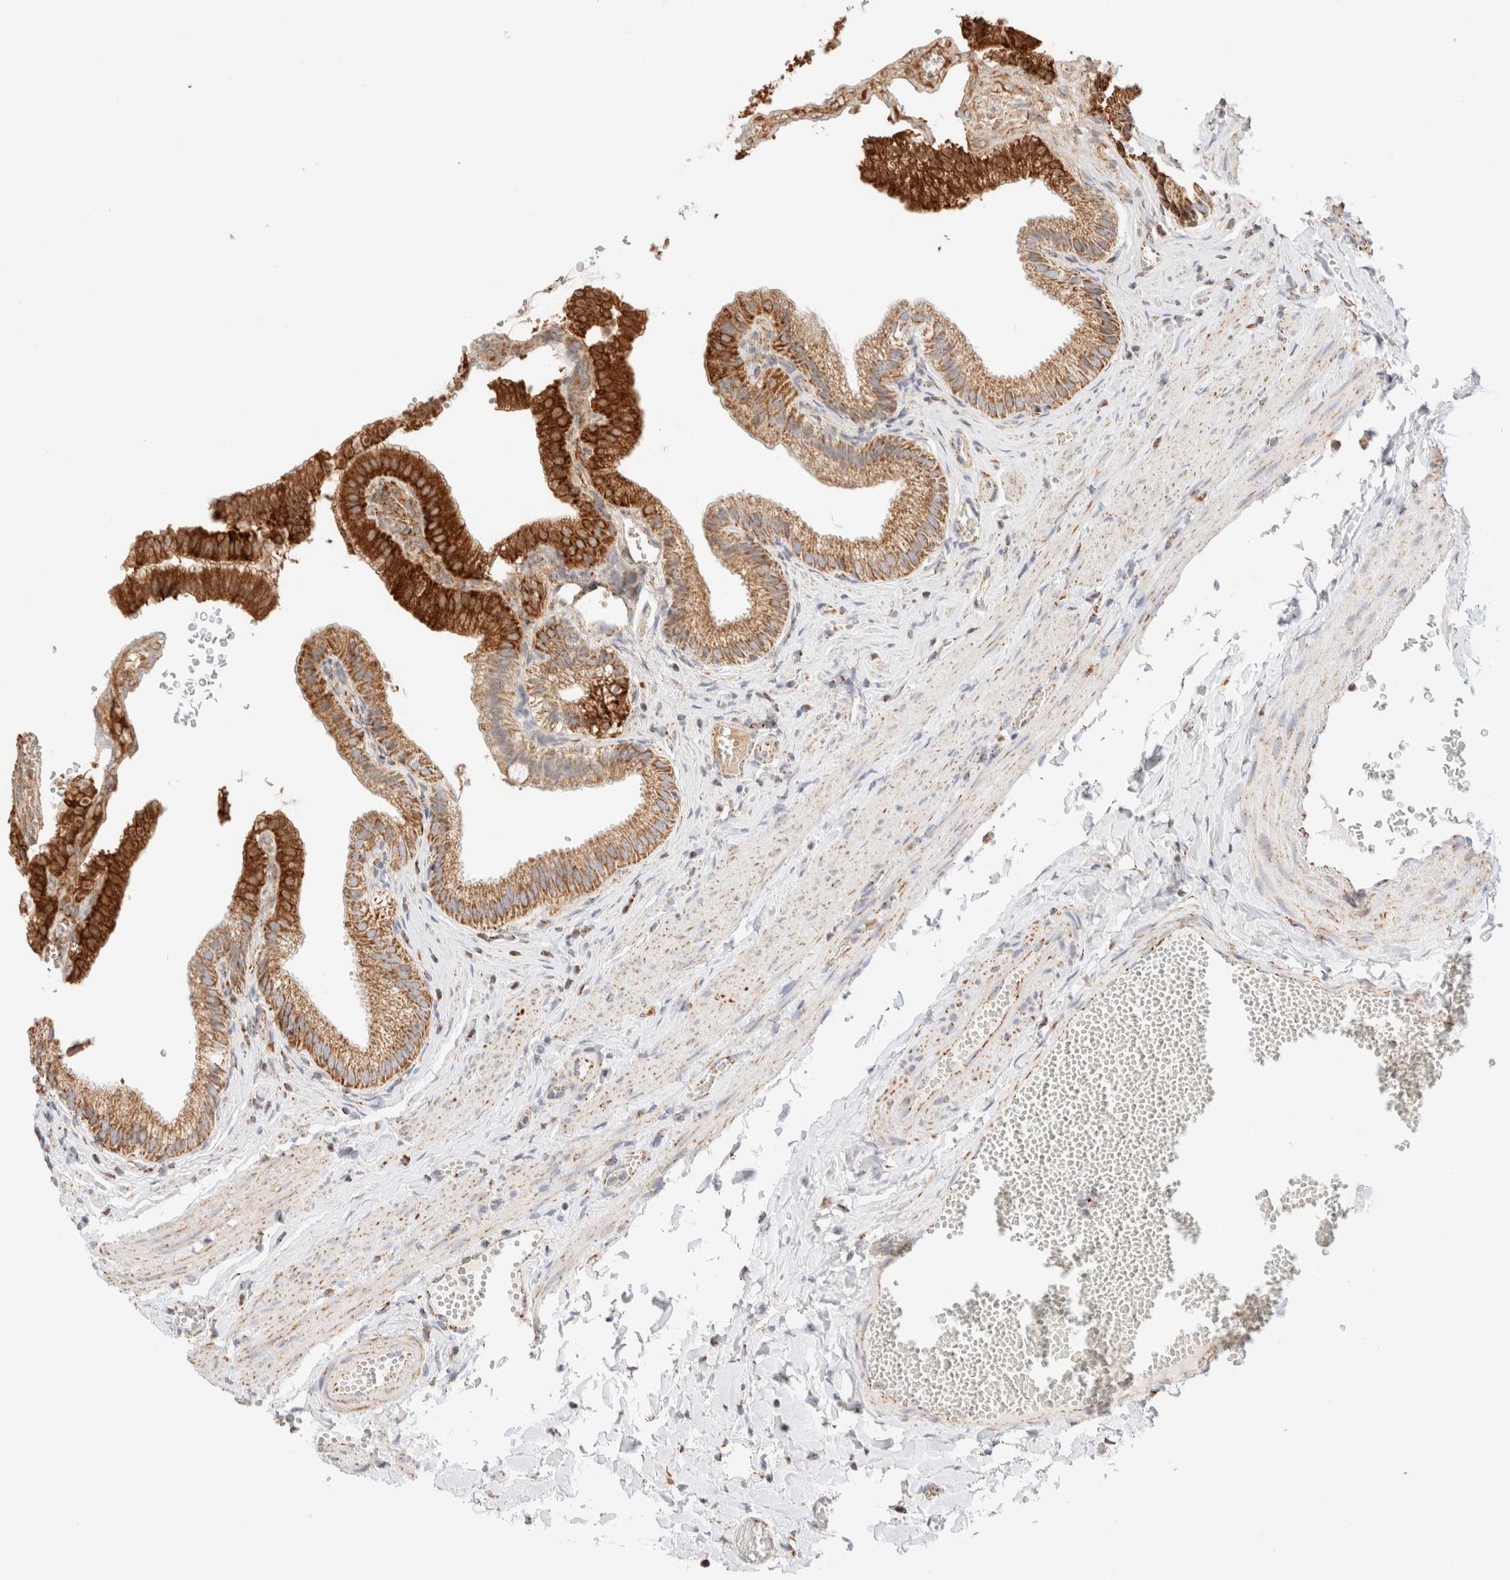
{"staining": {"intensity": "strong", "quantity": ">75%", "location": "cytoplasmic/membranous"}, "tissue": "gallbladder", "cell_type": "Glandular cells", "image_type": "normal", "snomed": [{"axis": "morphology", "description": "Normal tissue, NOS"}, {"axis": "topography", "description": "Gallbladder"}], "caption": "A high amount of strong cytoplasmic/membranous expression is present in approximately >75% of glandular cells in unremarkable gallbladder.", "gene": "PHB2", "patient": {"sex": "male", "age": 38}}